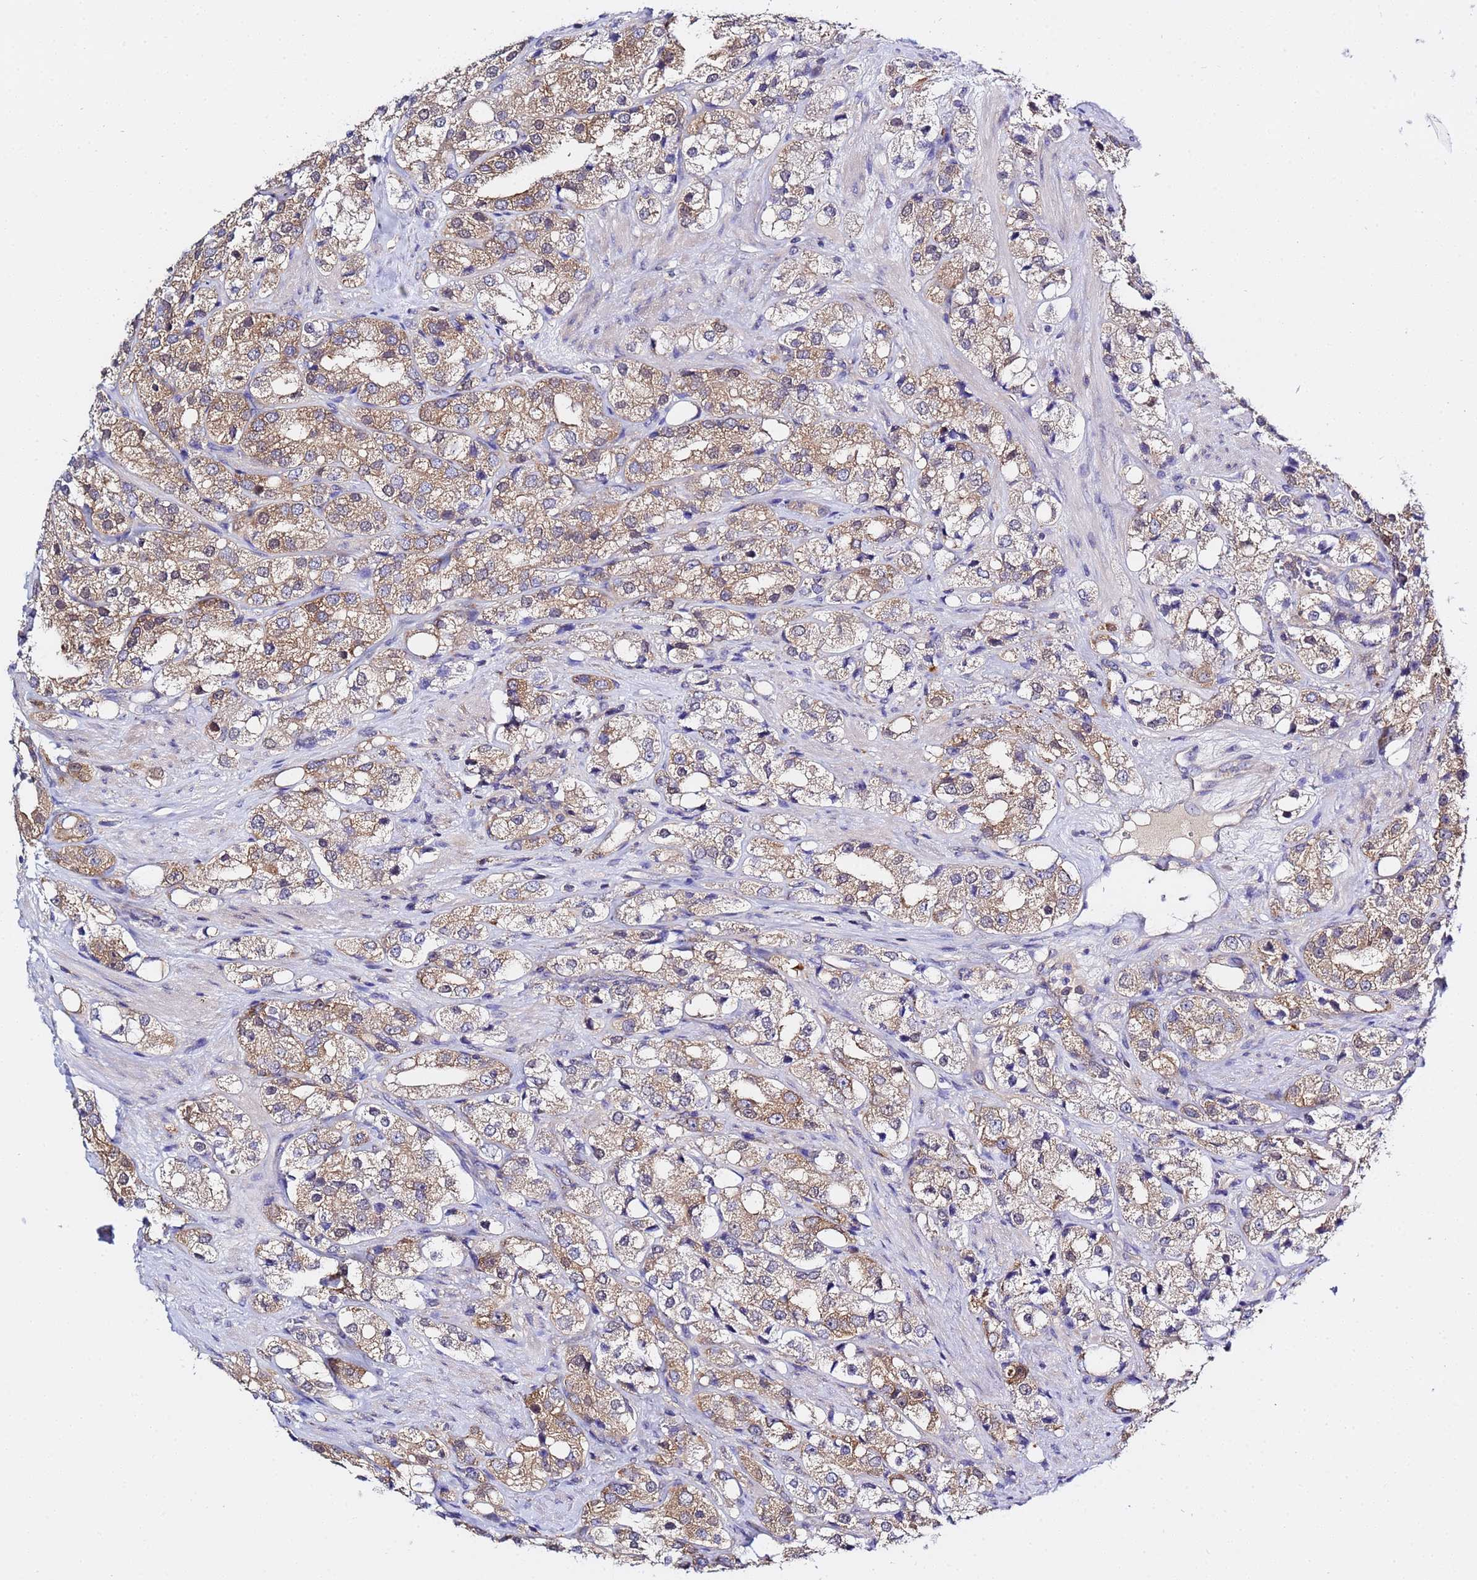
{"staining": {"intensity": "moderate", "quantity": ">75%", "location": "cytoplasmic/membranous"}, "tissue": "prostate cancer", "cell_type": "Tumor cells", "image_type": "cancer", "snomed": [{"axis": "morphology", "description": "Adenocarcinoma, NOS"}, {"axis": "topography", "description": "Prostate"}], "caption": "Tumor cells demonstrate medium levels of moderate cytoplasmic/membranous positivity in about >75% of cells in human prostate cancer (adenocarcinoma).", "gene": "LENG1", "patient": {"sex": "male", "age": 79}}